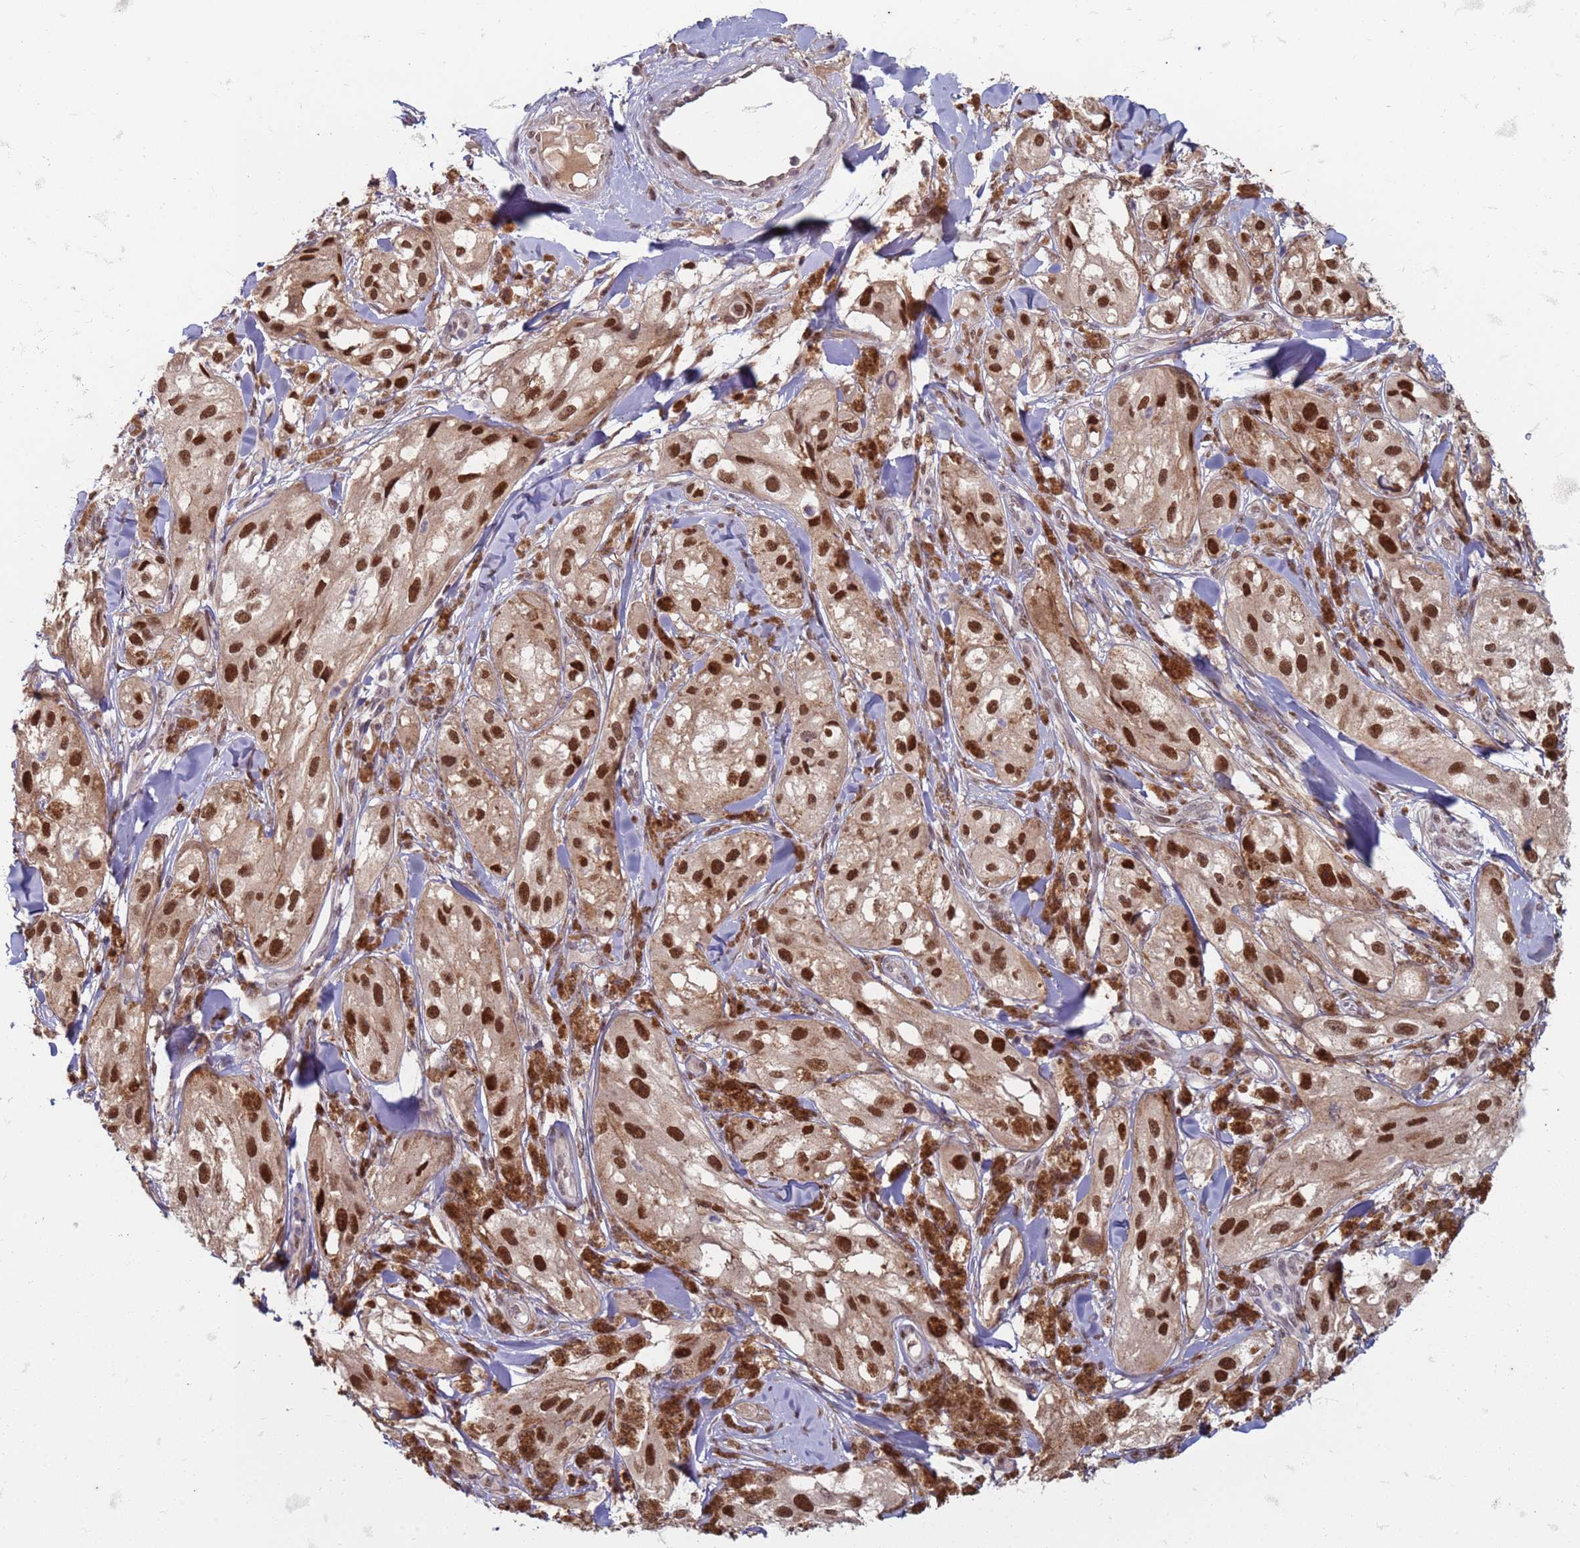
{"staining": {"intensity": "strong", "quantity": ">75%", "location": "nuclear"}, "tissue": "melanoma", "cell_type": "Tumor cells", "image_type": "cancer", "snomed": [{"axis": "morphology", "description": "Malignant melanoma, NOS"}, {"axis": "topography", "description": "Skin"}], "caption": "Tumor cells exhibit strong nuclear positivity in about >75% of cells in malignant melanoma.", "gene": "TRMT6", "patient": {"sex": "male", "age": 88}}